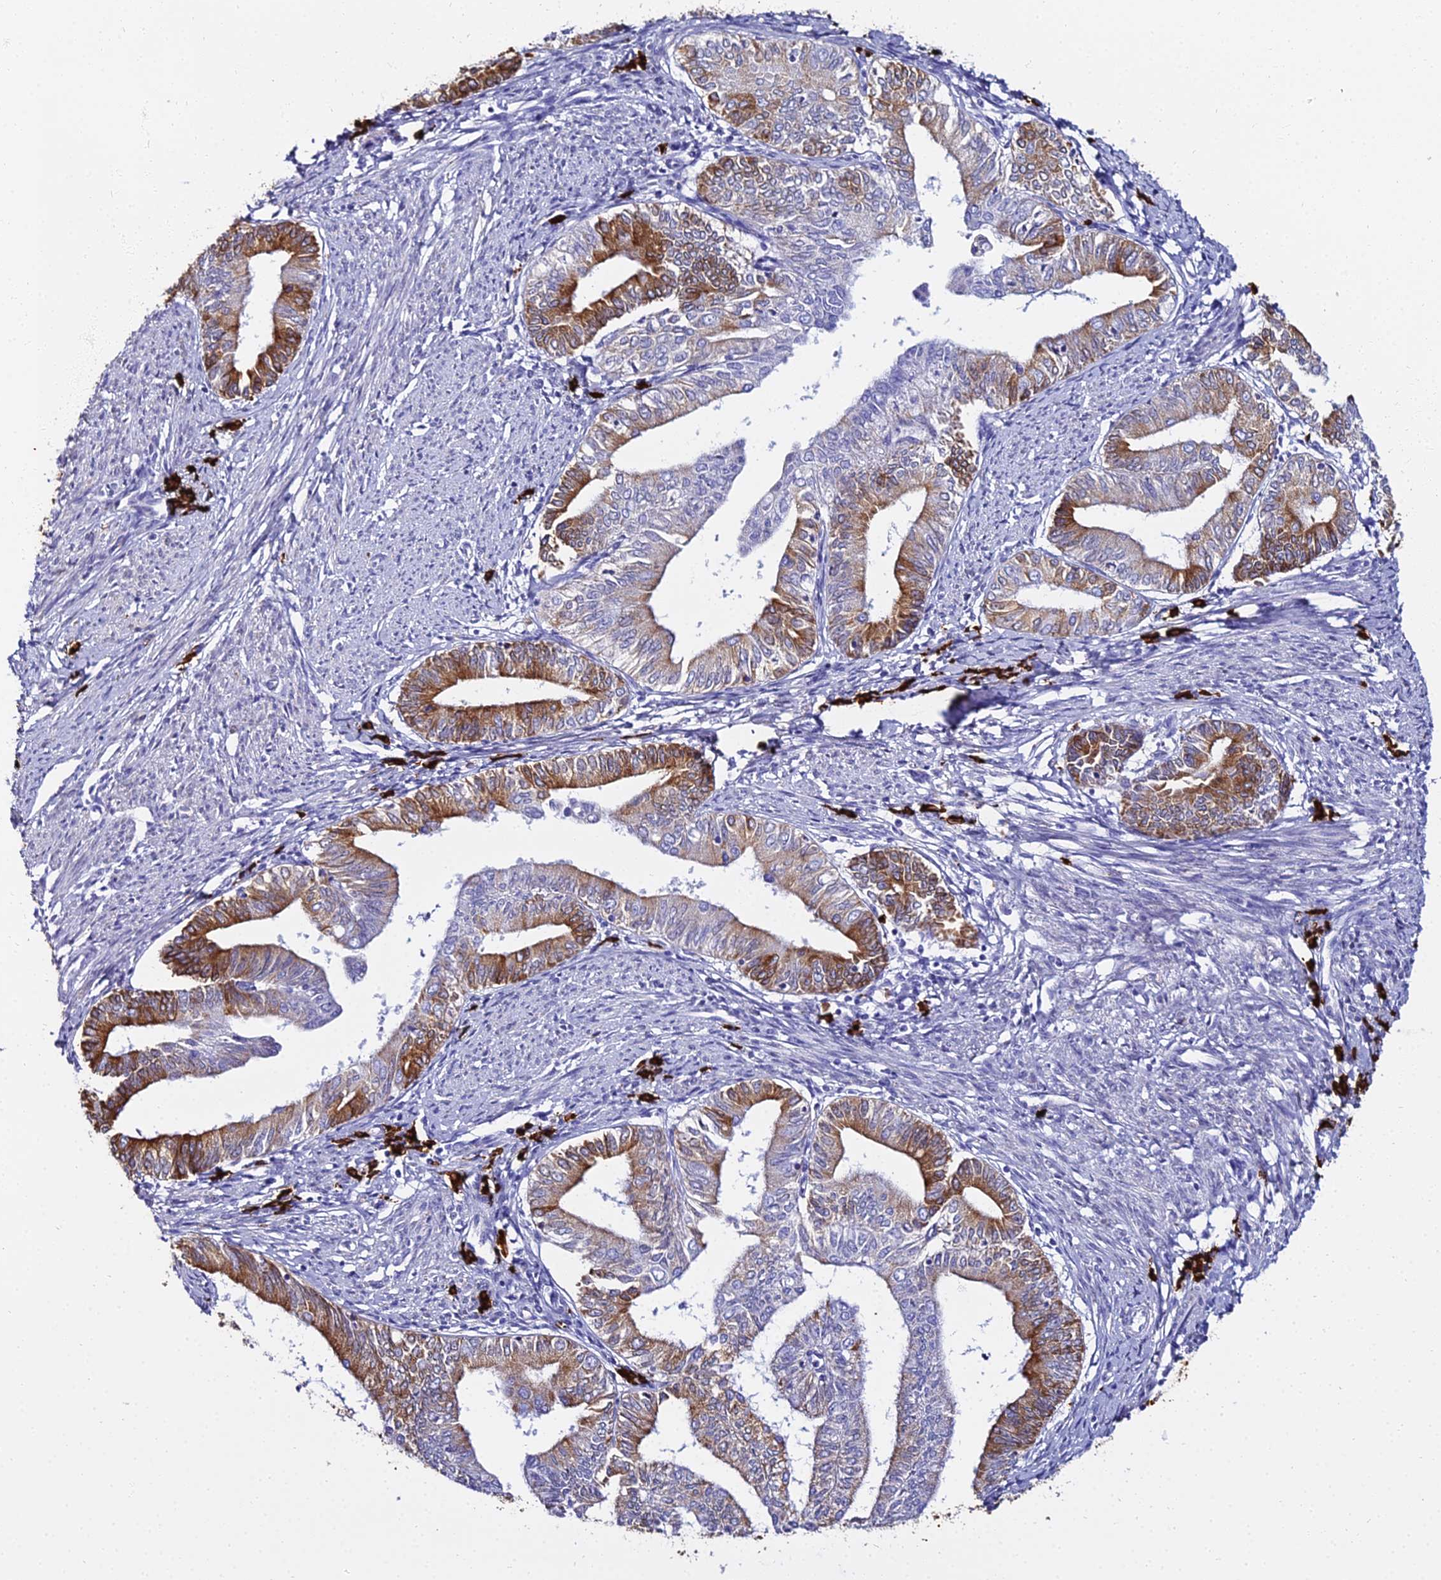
{"staining": {"intensity": "moderate", "quantity": "25%-75%", "location": "cytoplasmic/membranous"}, "tissue": "endometrial cancer", "cell_type": "Tumor cells", "image_type": "cancer", "snomed": [{"axis": "morphology", "description": "Adenocarcinoma, NOS"}, {"axis": "topography", "description": "Endometrium"}], "caption": "High-power microscopy captured an immunohistochemistry photomicrograph of endometrial adenocarcinoma, revealing moderate cytoplasmic/membranous positivity in approximately 25%-75% of tumor cells.", "gene": "TXNDC5", "patient": {"sex": "female", "age": 66}}